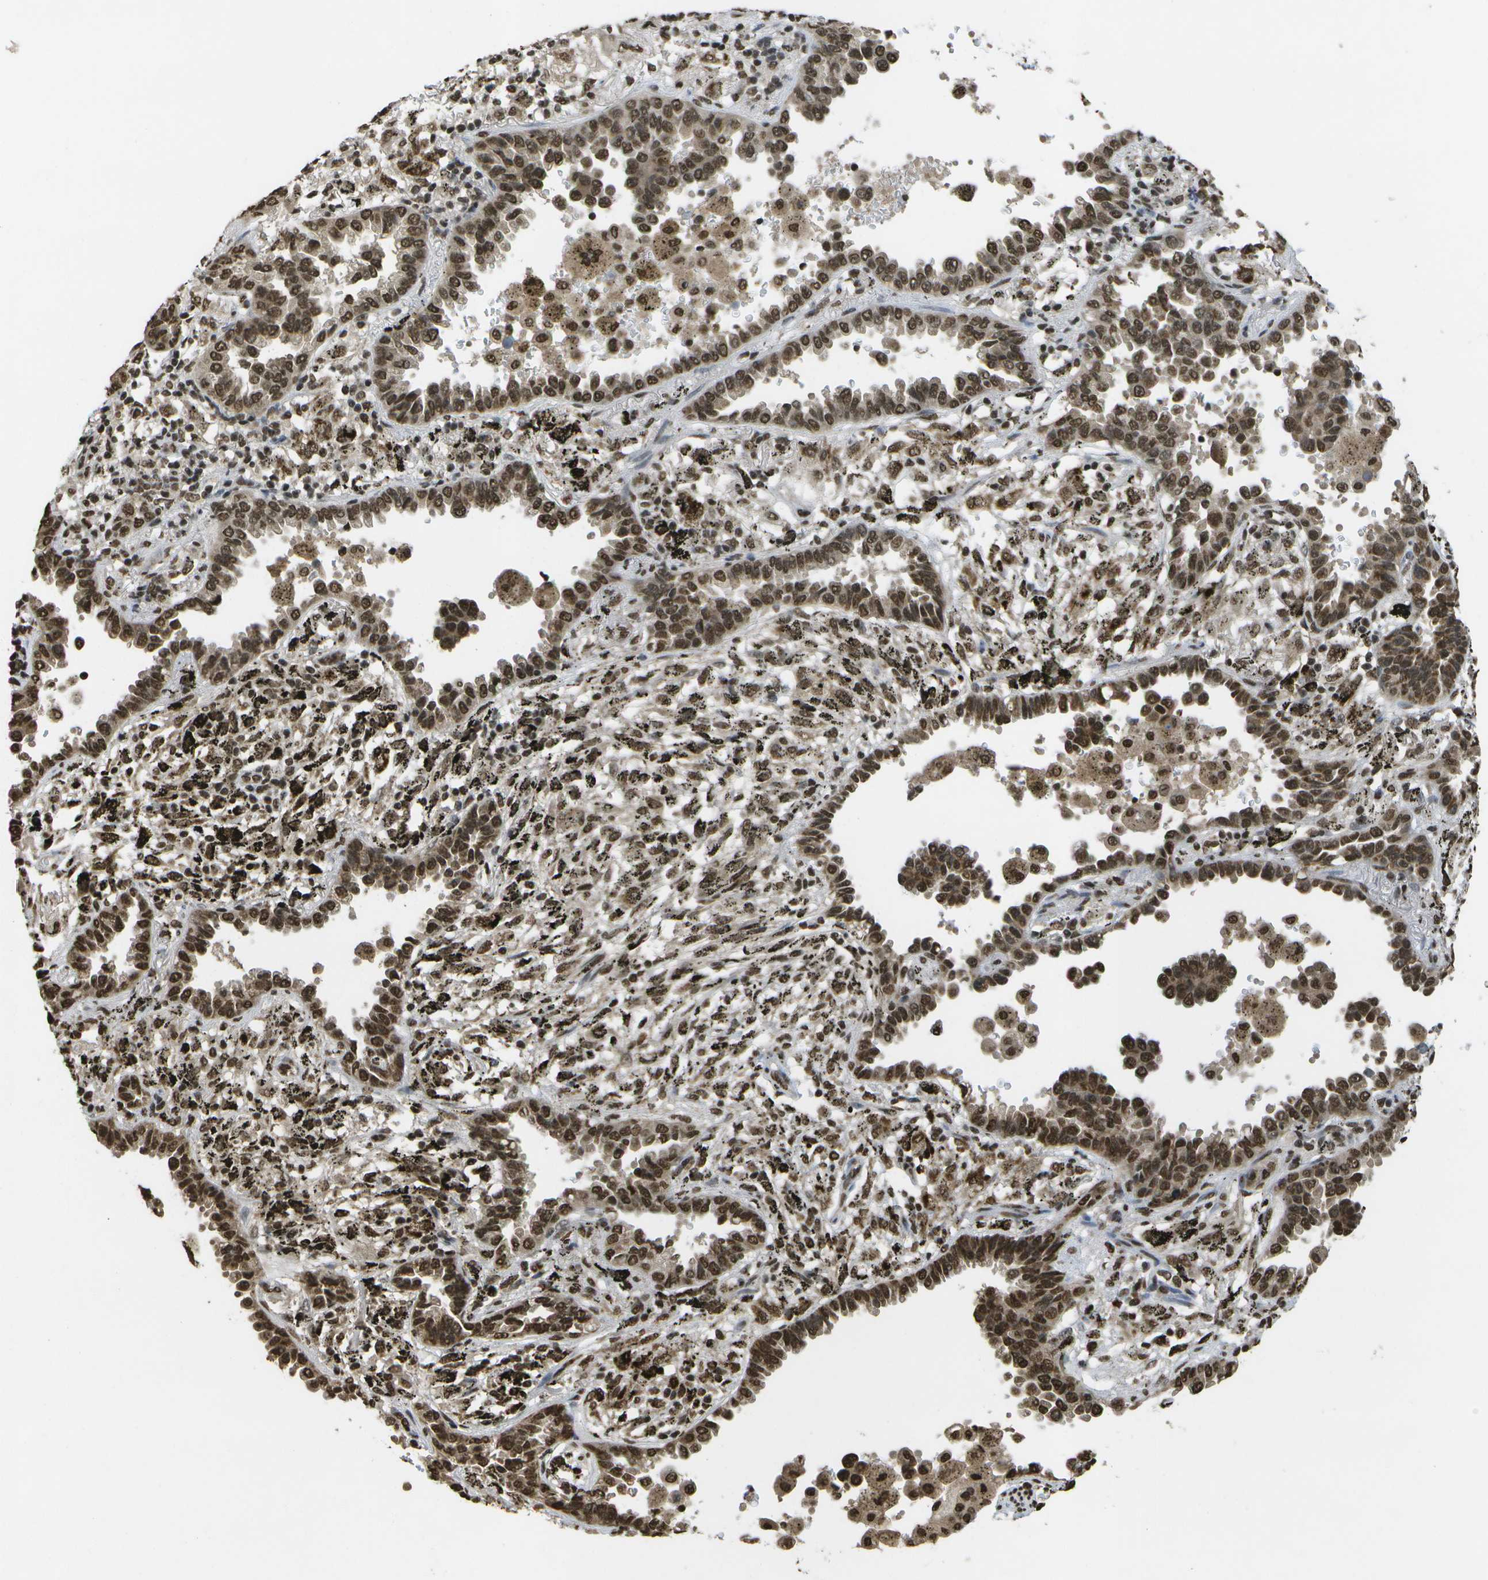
{"staining": {"intensity": "strong", "quantity": ">75%", "location": "cytoplasmic/membranous,nuclear"}, "tissue": "lung cancer", "cell_type": "Tumor cells", "image_type": "cancer", "snomed": [{"axis": "morphology", "description": "Normal tissue, NOS"}, {"axis": "morphology", "description": "Adenocarcinoma, NOS"}, {"axis": "topography", "description": "Lung"}], "caption": "This image reveals immunohistochemistry (IHC) staining of lung adenocarcinoma, with high strong cytoplasmic/membranous and nuclear positivity in about >75% of tumor cells.", "gene": "SPEN", "patient": {"sex": "male", "age": 59}}